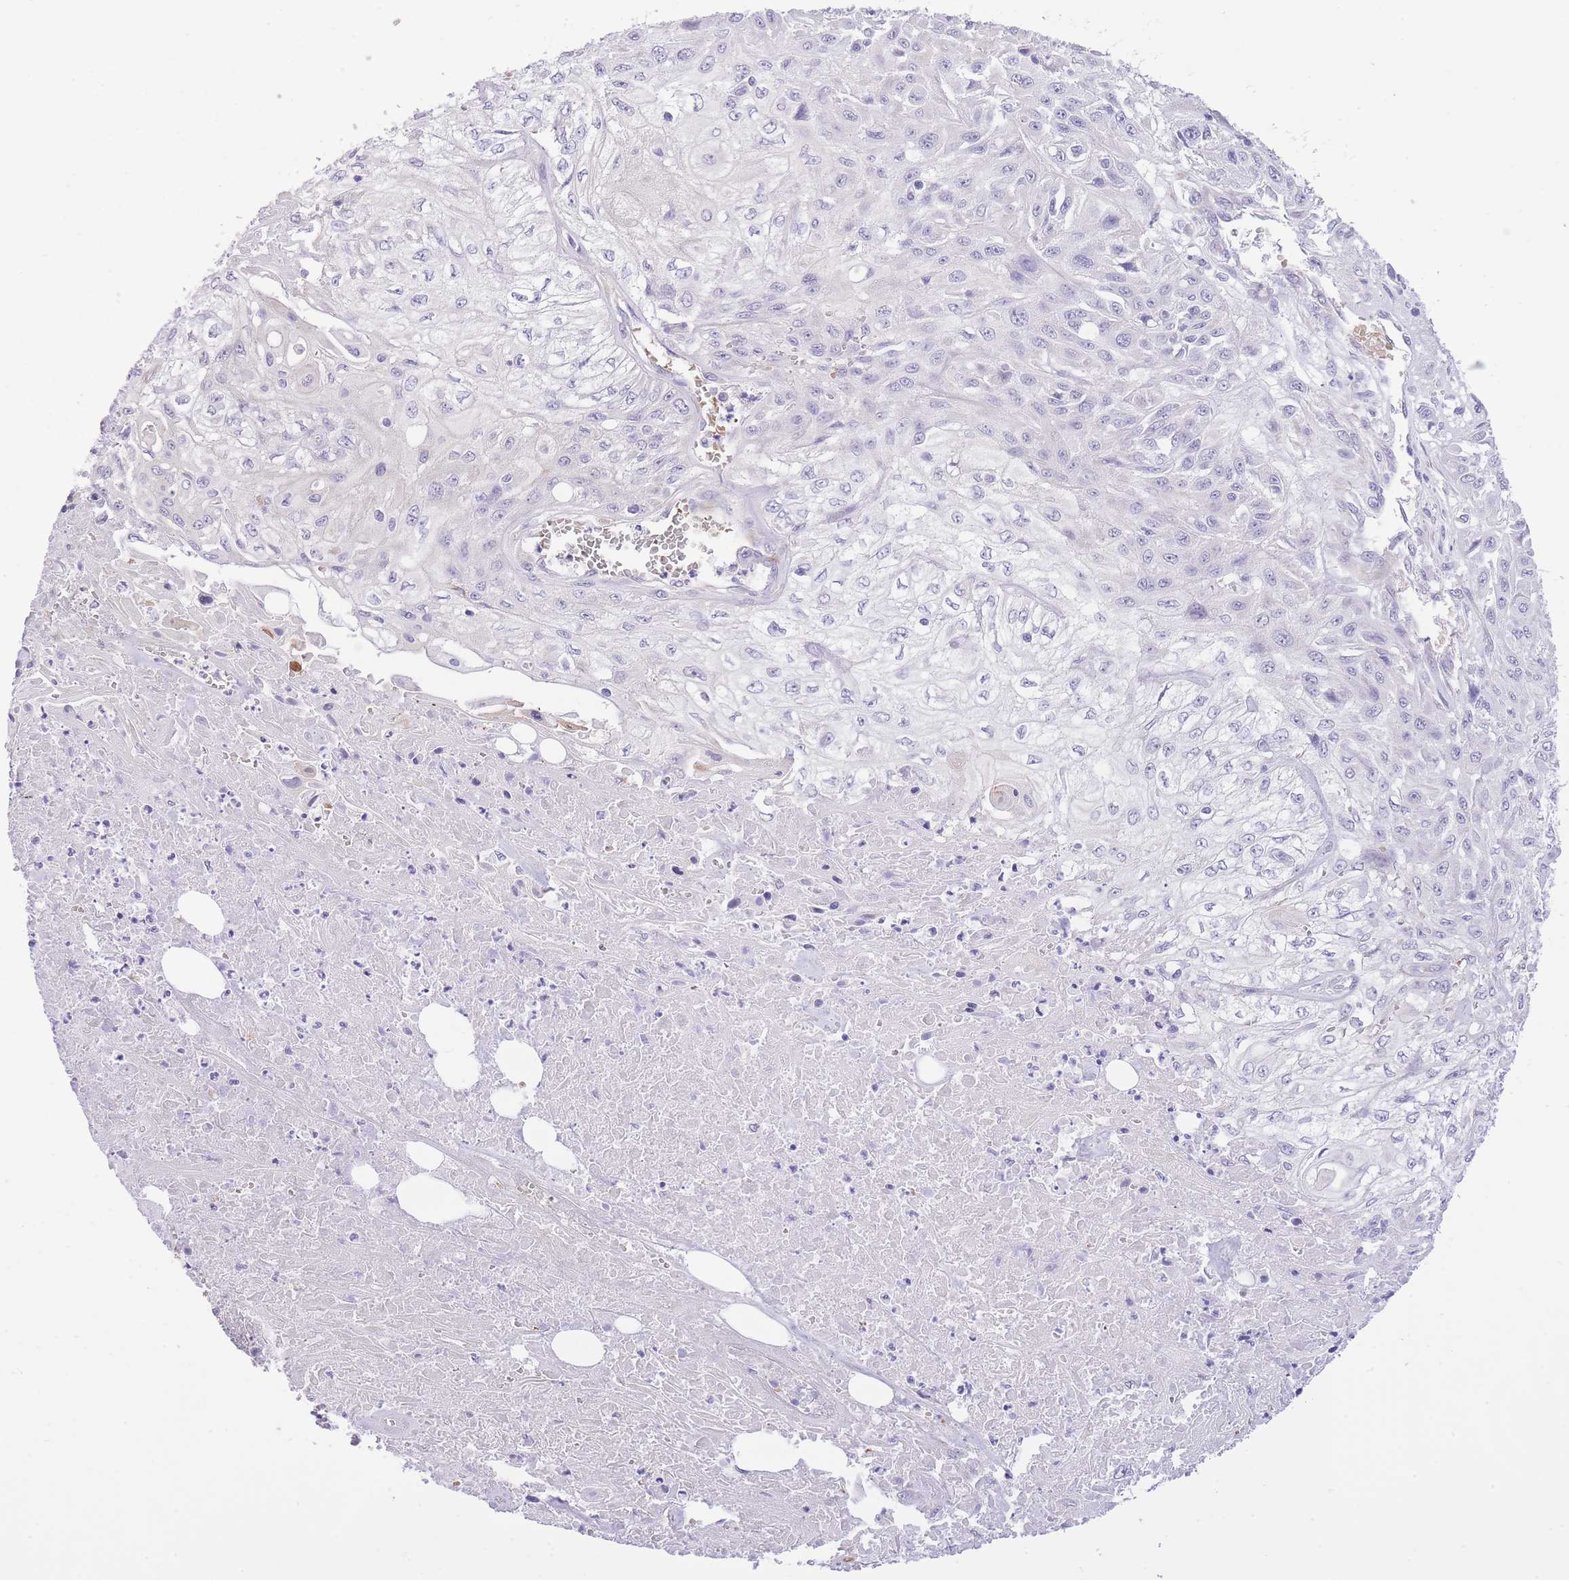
{"staining": {"intensity": "negative", "quantity": "none", "location": "none"}, "tissue": "skin cancer", "cell_type": "Tumor cells", "image_type": "cancer", "snomed": [{"axis": "morphology", "description": "Squamous cell carcinoma, NOS"}, {"axis": "morphology", "description": "Squamous cell carcinoma, metastatic, NOS"}, {"axis": "topography", "description": "Skin"}, {"axis": "topography", "description": "Lymph node"}], "caption": "A histopathology image of human squamous cell carcinoma (skin) is negative for staining in tumor cells. The staining was performed using DAB (3,3'-diaminobenzidine) to visualize the protein expression in brown, while the nuclei were stained in blue with hematoxylin (Magnification: 20x).", "gene": "MEIOSIN", "patient": {"sex": "male", "age": 75}}